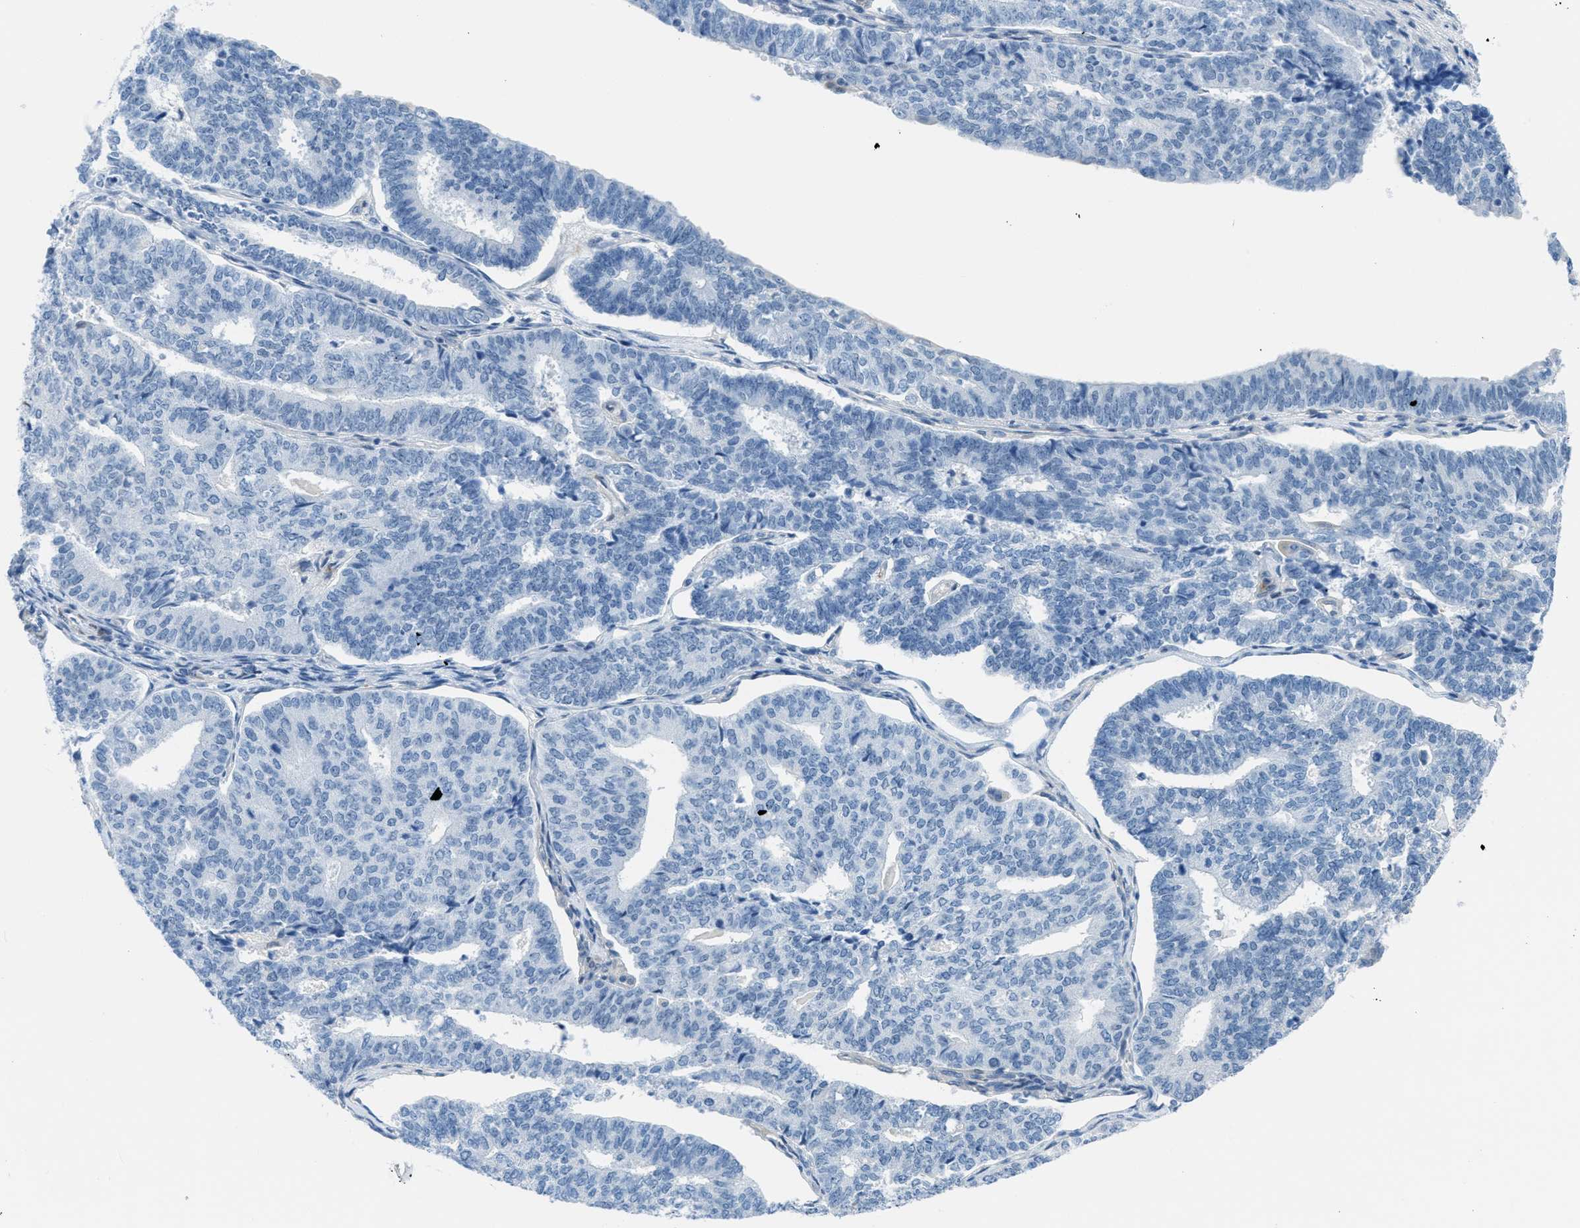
{"staining": {"intensity": "negative", "quantity": "none", "location": "none"}, "tissue": "endometrial cancer", "cell_type": "Tumor cells", "image_type": "cancer", "snomed": [{"axis": "morphology", "description": "Adenocarcinoma, NOS"}, {"axis": "topography", "description": "Endometrium"}], "caption": "Immunohistochemistry of endometrial cancer exhibits no expression in tumor cells.", "gene": "MAPRE2", "patient": {"sex": "female", "age": 70}}